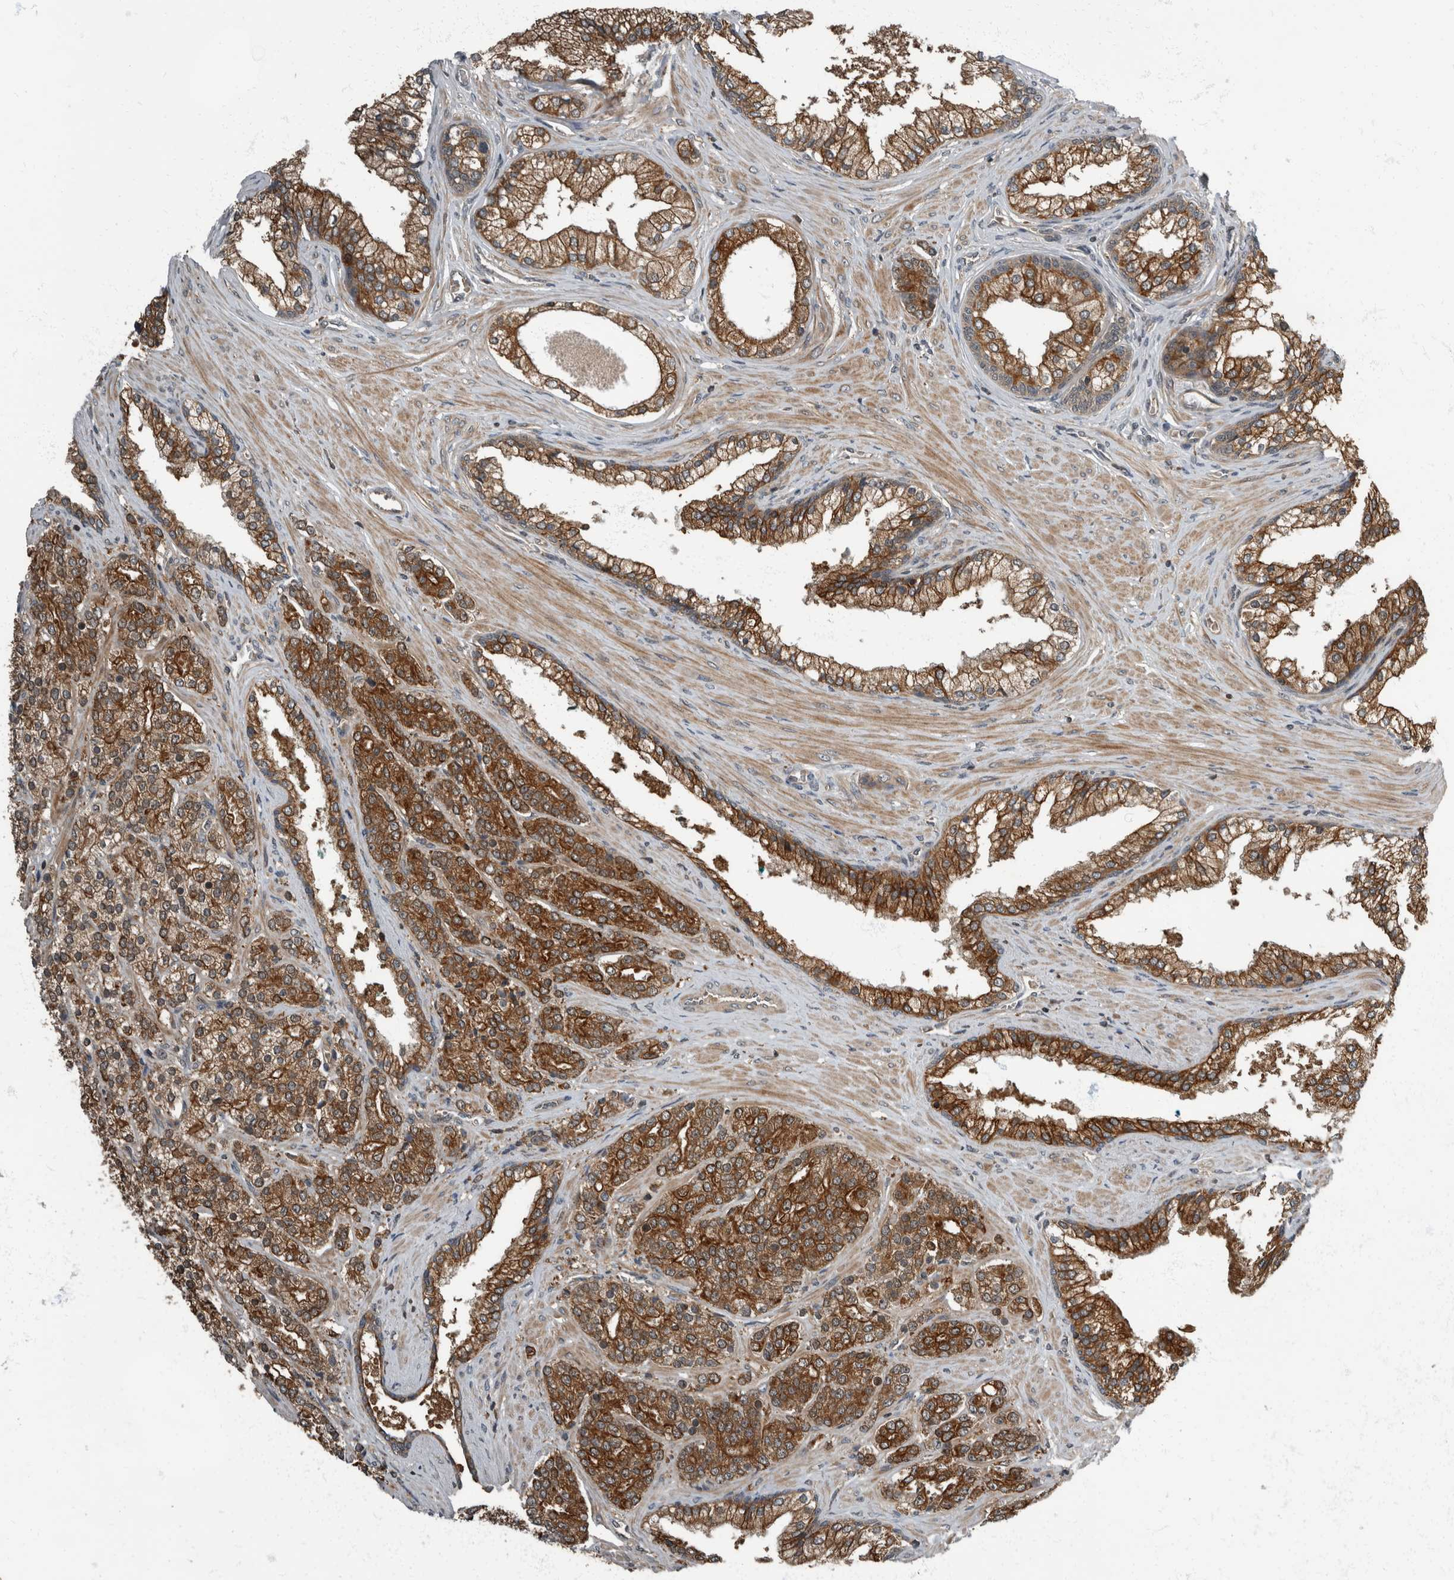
{"staining": {"intensity": "strong", "quantity": ">75%", "location": "cytoplasmic/membranous"}, "tissue": "prostate cancer", "cell_type": "Tumor cells", "image_type": "cancer", "snomed": [{"axis": "morphology", "description": "Adenocarcinoma, High grade"}, {"axis": "topography", "description": "Prostate"}], "caption": "Brown immunohistochemical staining in prostate cancer displays strong cytoplasmic/membranous positivity in about >75% of tumor cells.", "gene": "RABGGTB", "patient": {"sex": "male", "age": 71}}